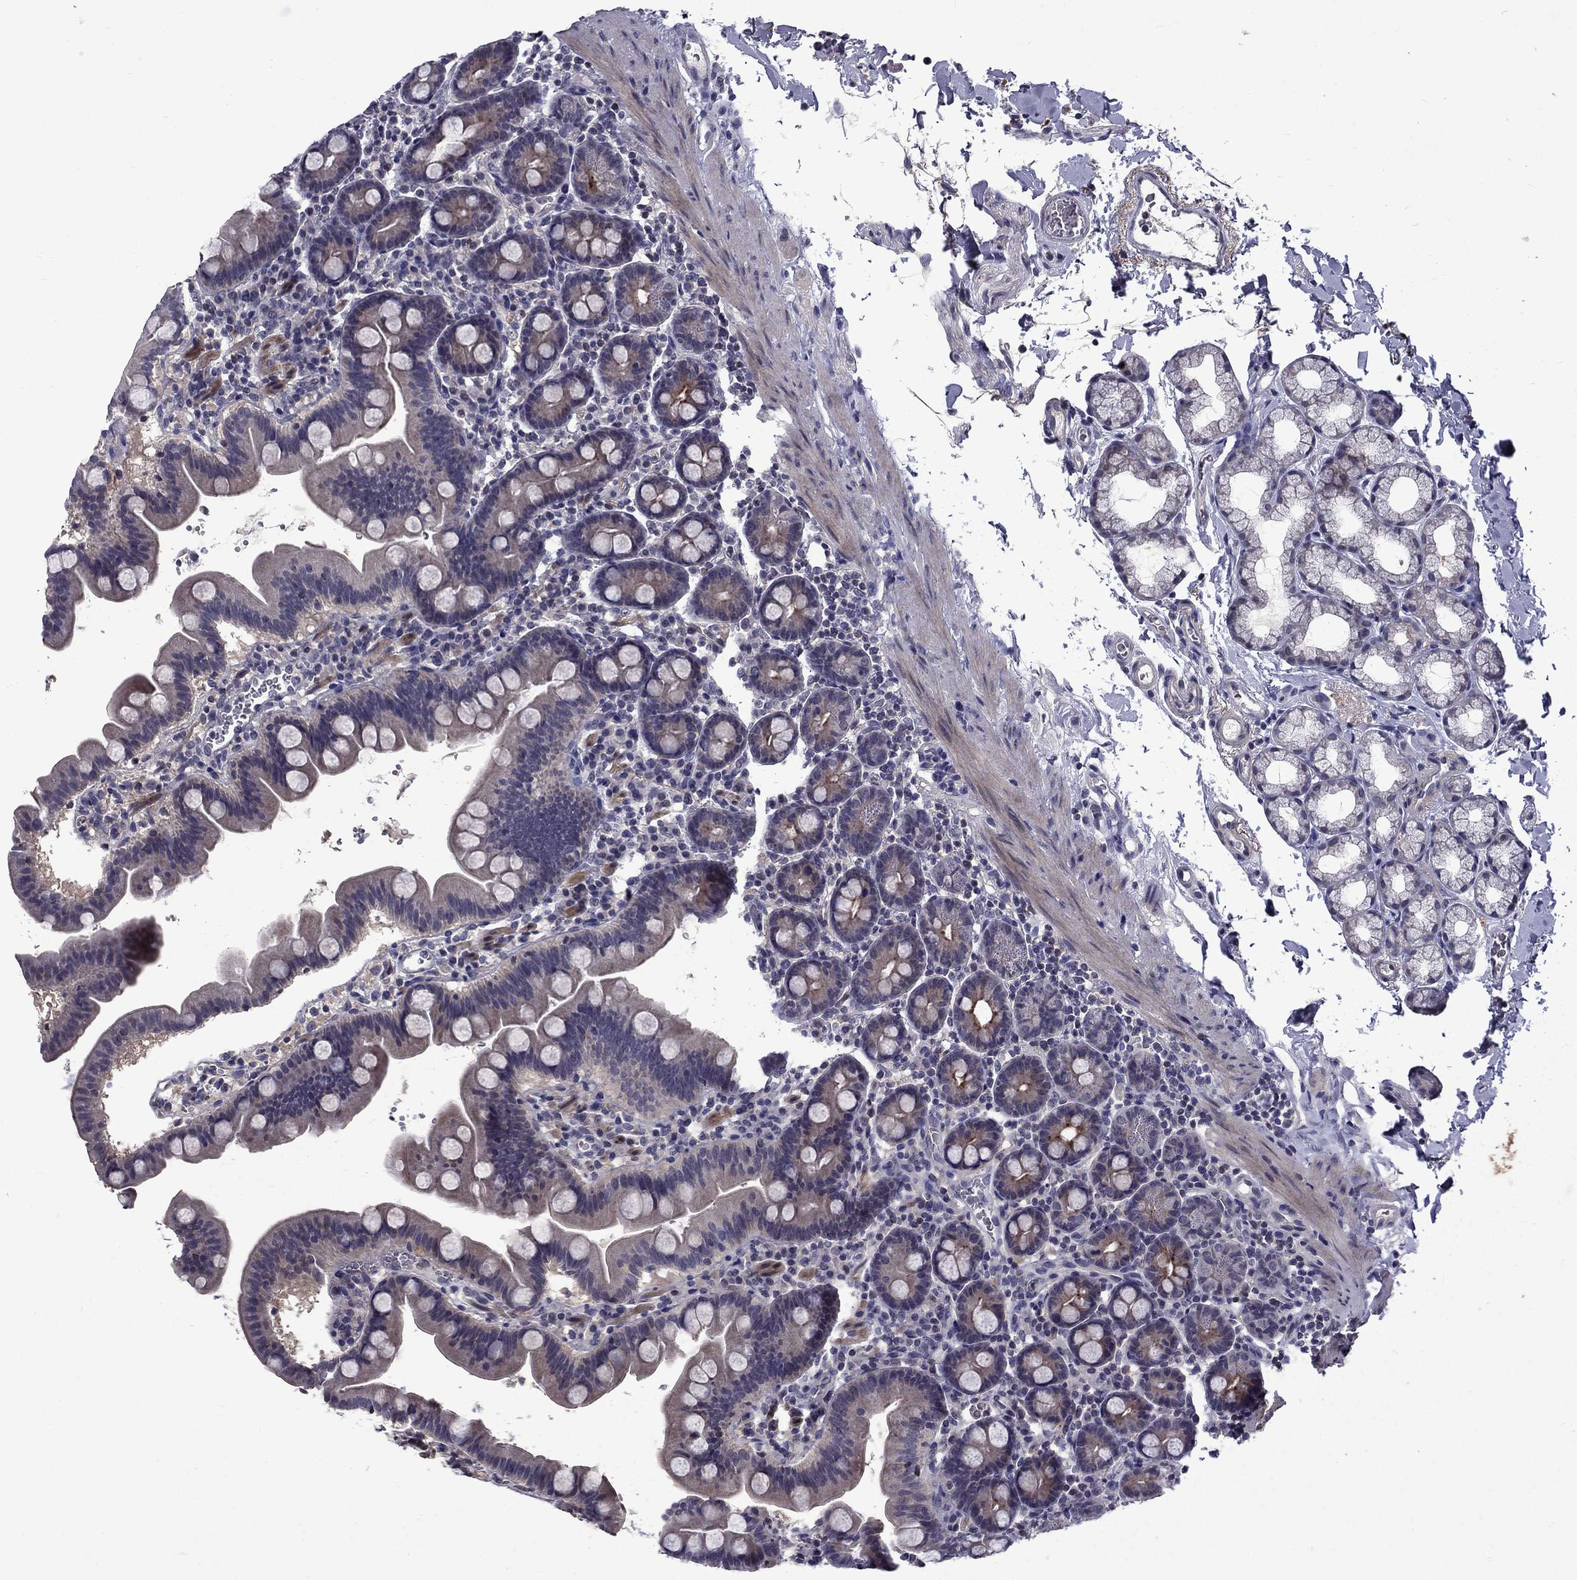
{"staining": {"intensity": "moderate", "quantity": "<25%", "location": "cytoplasmic/membranous"}, "tissue": "duodenum", "cell_type": "Glandular cells", "image_type": "normal", "snomed": [{"axis": "morphology", "description": "Normal tissue, NOS"}, {"axis": "topography", "description": "Duodenum"}], "caption": "The image demonstrates a brown stain indicating the presence of a protein in the cytoplasmic/membranous of glandular cells in duodenum. (DAB = brown stain, brightfield microscopy at high magnification).", "gene": "SNTA1", "patient": {"sex": "male", "age": 59}}